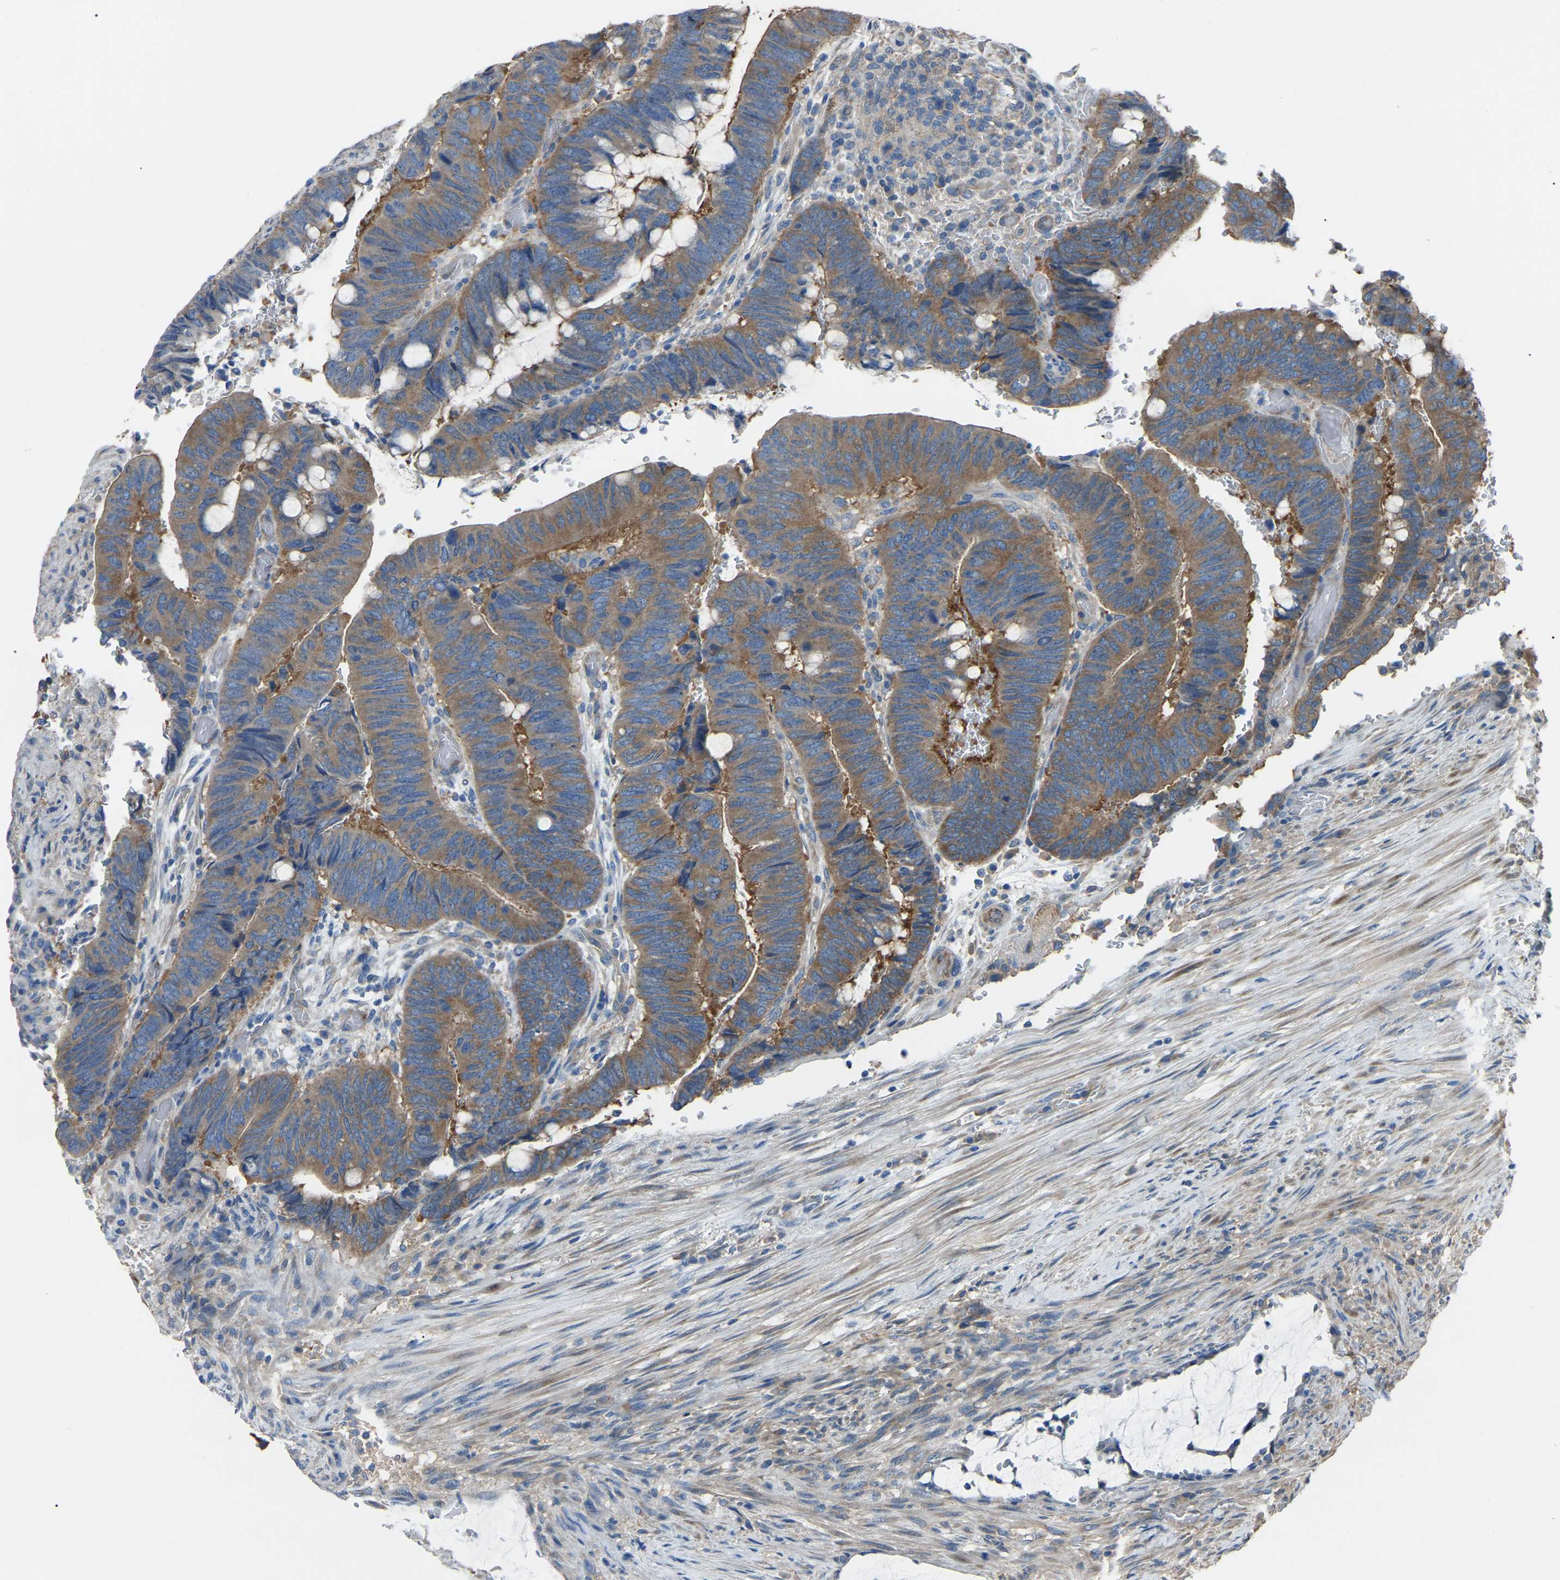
{"staining": {"intensity": "moderate", "quantity": ">75%", "location": "cytoplasmic/membranous"}, "tissue": "colorectal cancer", "cell_type": "Tumor cells", "image_type": "cancer", "snomed": [{"axis": "morphology", "description": "Normal tissue, NOS"}, {"axis": "morphology", "description": "Adenocarcinoma, NOS"}, {"axis": "topography", "description": "Rectum"}], "caption": "A brown stain highlights moderate cytoplasmic/membranous expression of a protein in human colorectal adenocarcinoma tumor cells.", "gene": "AIMP1", "patient": {"sex": "male", "age": 92}}